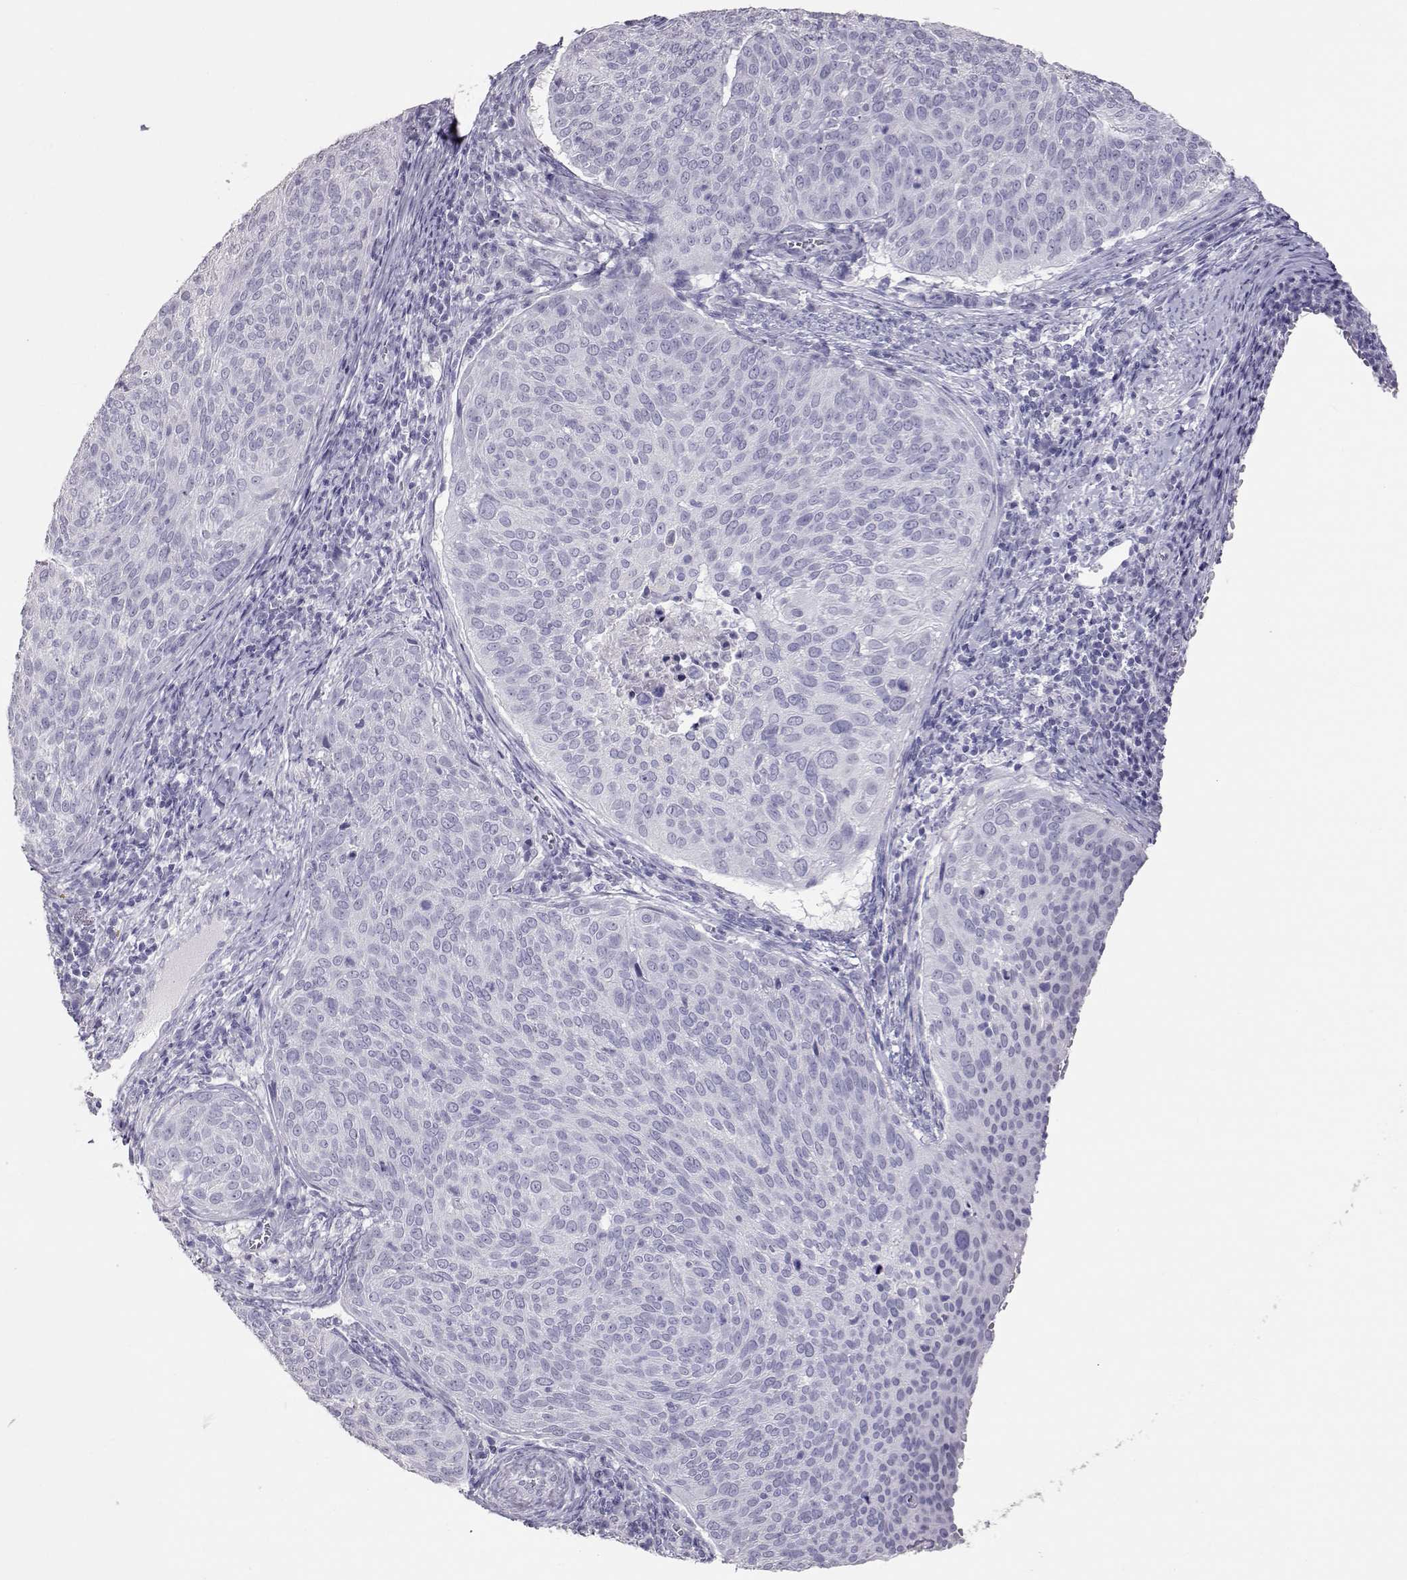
{"staining": {"intensity": "negative", "quantity": "none", "location": "none"}, "tissue": "cervical cancer", "cell_type": "Tumor cells", "image_type": "cancer", "snomed": [{"axis": "morphology", "description": "Squamous cell carcinoma, NOS"}, {"axis": "topography", "description": "Cervix"}], "caption": "An immunohistochemistry (IHC) micrograph of cervical cancer is shown. There is no staining in tumor cells of cervical cancer.", "gene": "PMCH", "patient": {"sex": "female", "age": 39}}